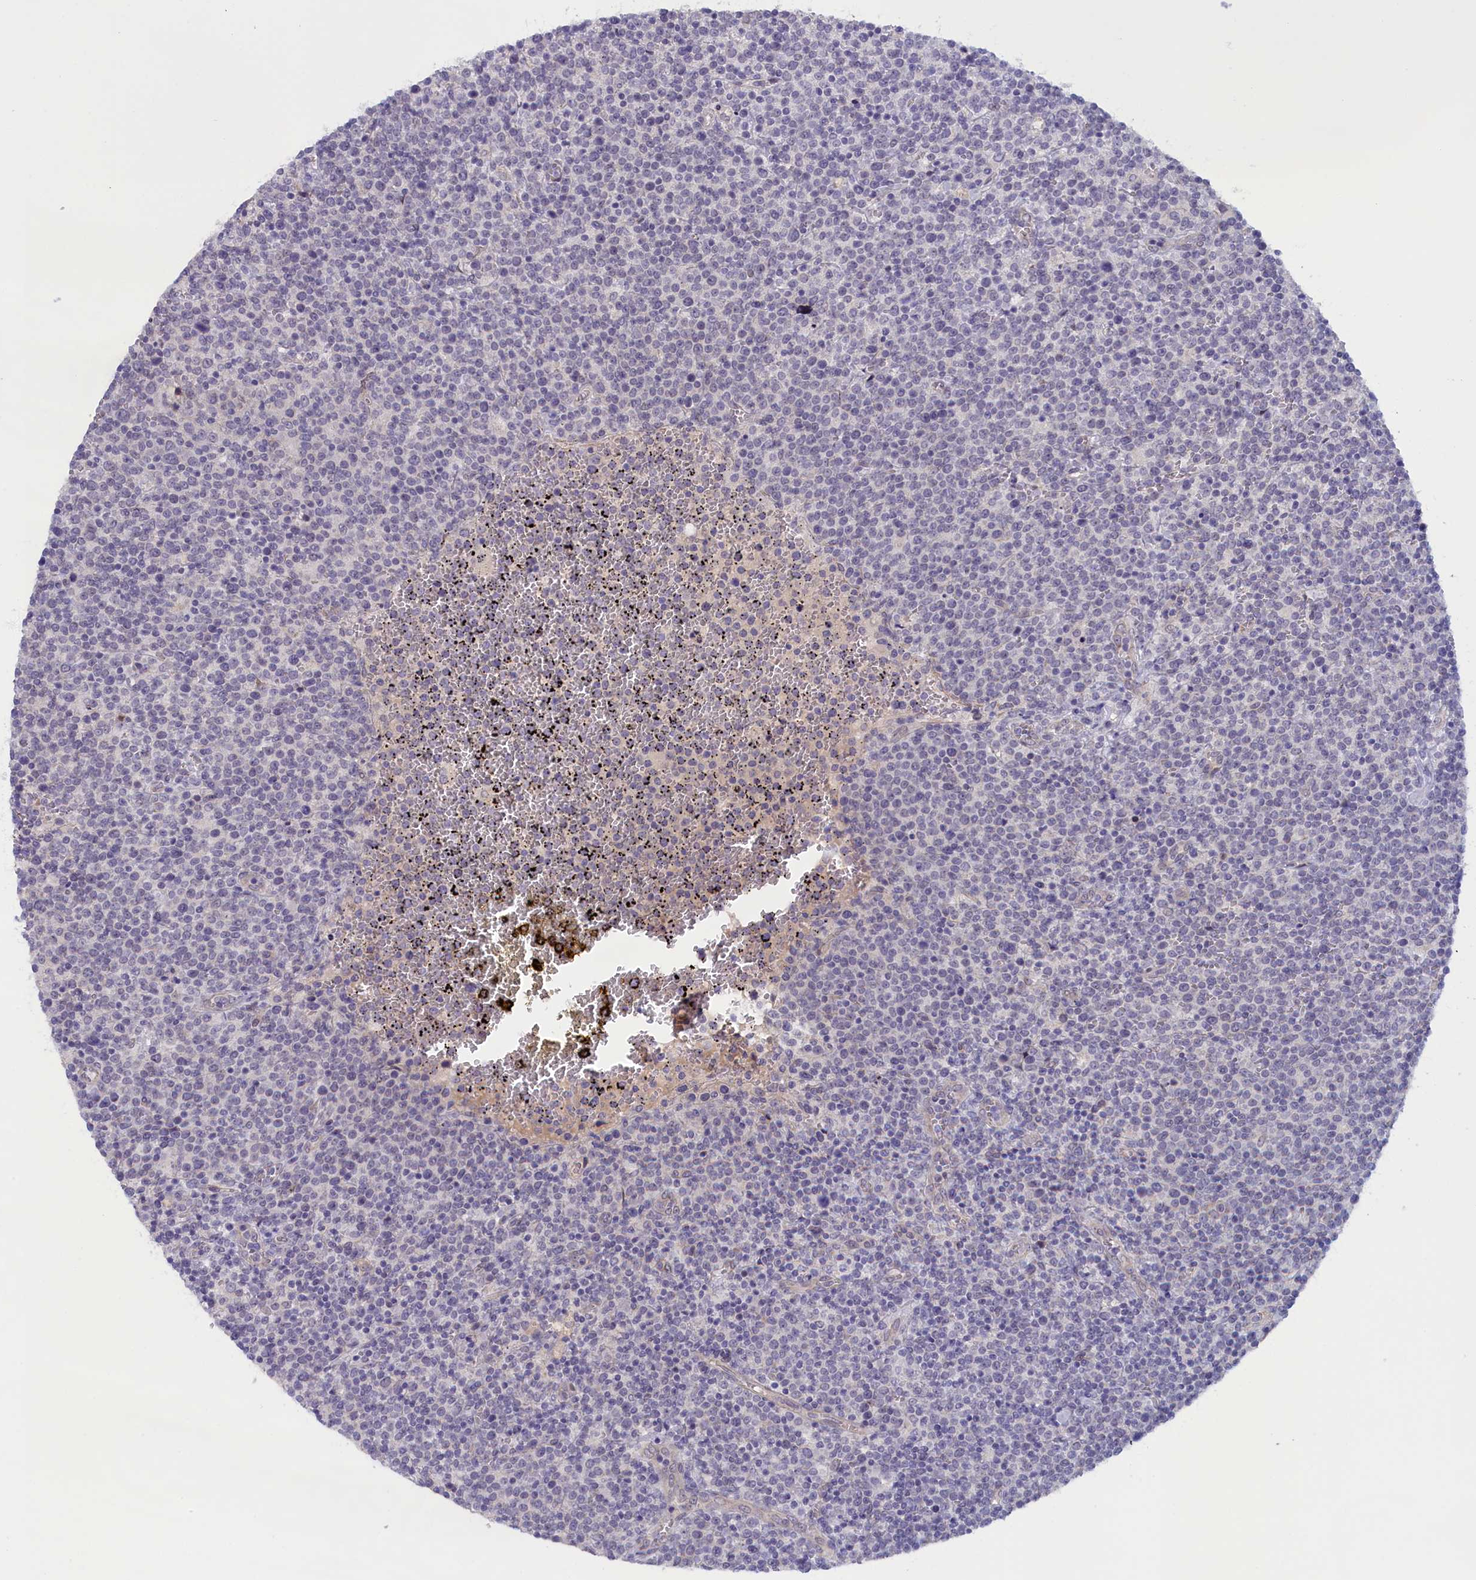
{"staining": {"intensity": "negative", "quantity": "none", "location": "none"}, "tissue": "lymphoma", "cell_type": "Tumor cells", "image_type": "cancer", "snomed": [{"axis": "morphology", "description": "Malignant lymphoma, non-Hodgkin's type, High grade"}, {"axis": "topography", "description": "Lymph node"}], "caption": "Lymphoma stained for a protein using immunohistochemistry displays no positivity tumor cells.", "gene": "IGFALS", "patient": {"sex": "male", "age": 61}}